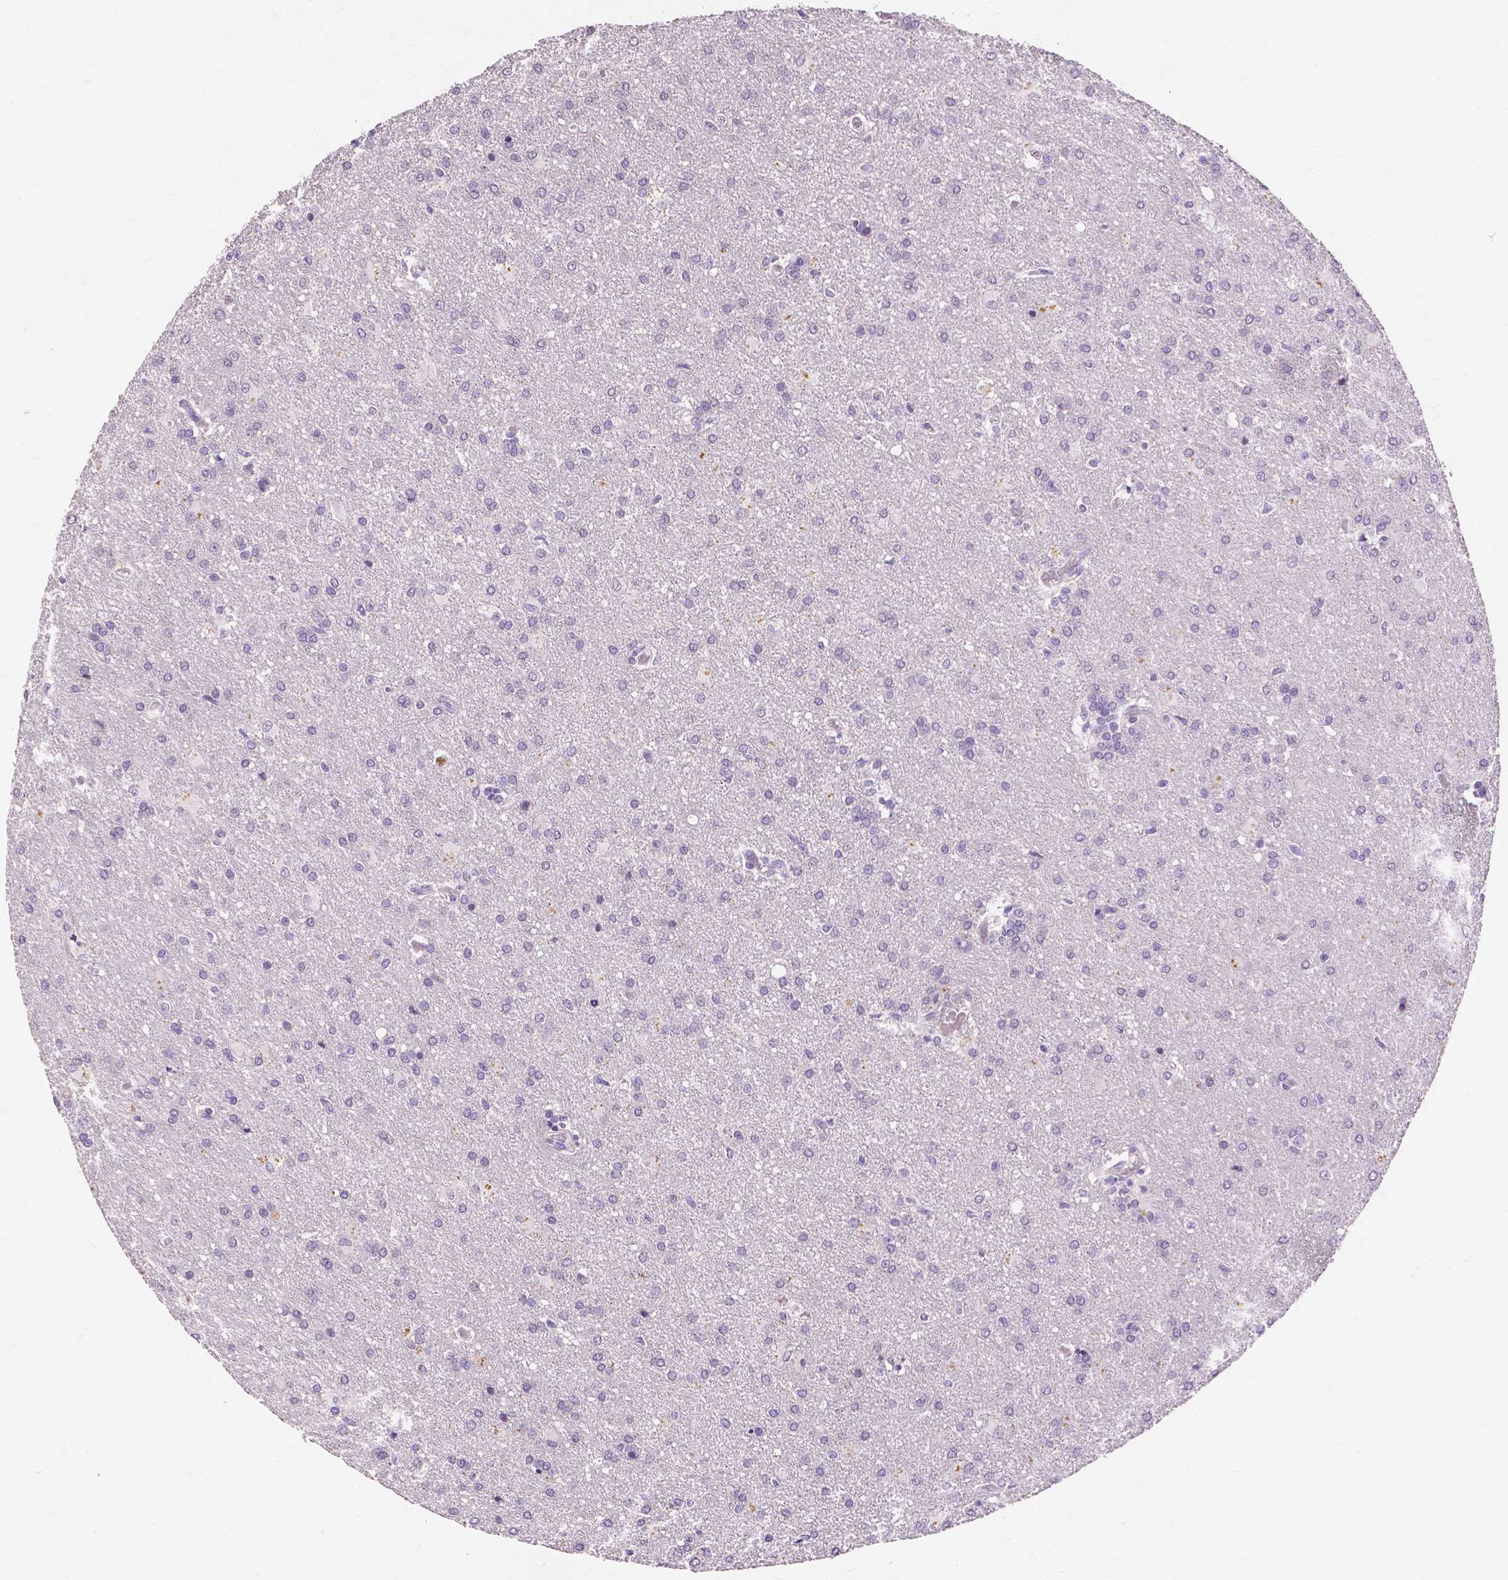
{"staining": {"intensity": "negative", "quantity": "none", "location": "none"}, "tissue": "glioma", "cell_type": "Tumor cells", "image_type": "cancer", "snomed": [{"axis": "morphology", "description": "Glioma, malignant, High grade"}, {"axis": "topography", "description": "Brain"}], "caption": "DAB (3,3'-diaminobenzidine) immunohistochemical staining of human glioma reveals no significant staining in tumor cells.", "gene": "CXCR2", "patient": {"sex": "male", "age": 68}}